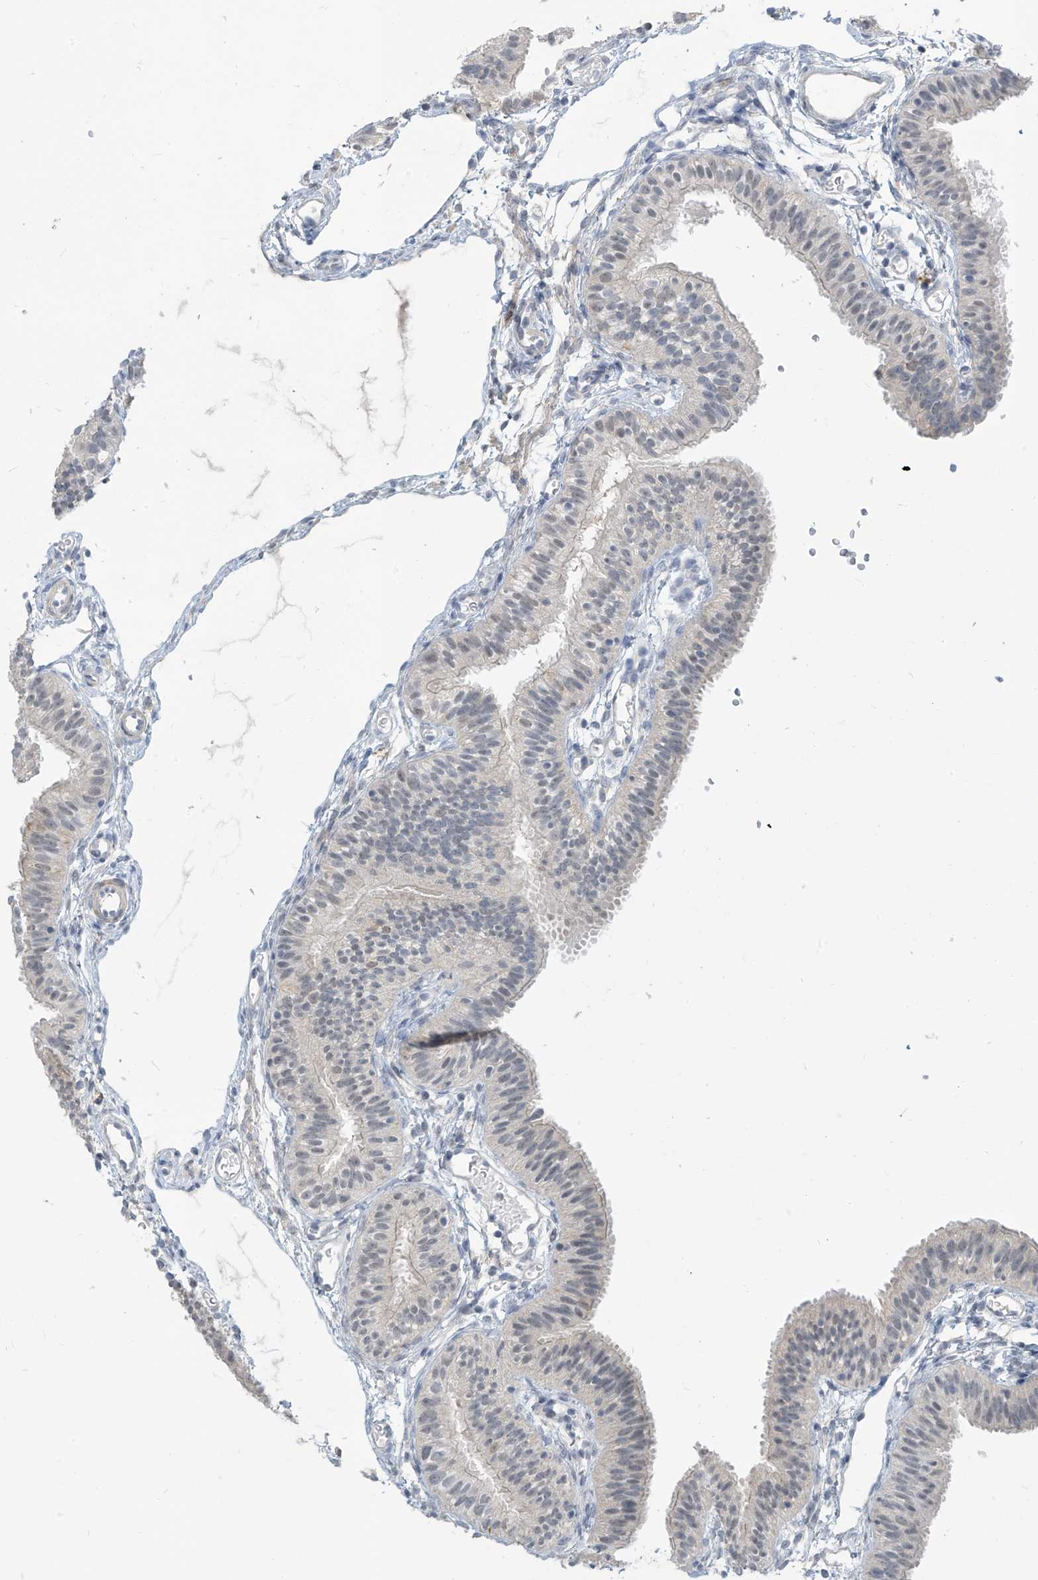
{"staining": {"intensity": "negative", "quantity": "none", "location": "none"}, "tissue": "fallopian tube", "cell_type": "Glandular cells", "image_type": "normal", "snomed": [{"axis": "morphology", "description": "Normal tissue, NOS"}, {"axis": "topography", "description": "Fallopian tube"}], "caption": "Micrograph shows no protein expression in glandular cells of benign fallopian tube. The staining was performed using DAB to visualize the protein expression in brown, while the nuclei were stained in blue with hematoxylin (Magnification: 20x).", "gene": "METAP1D", "patient": {"sex": "female", "age": 35}}